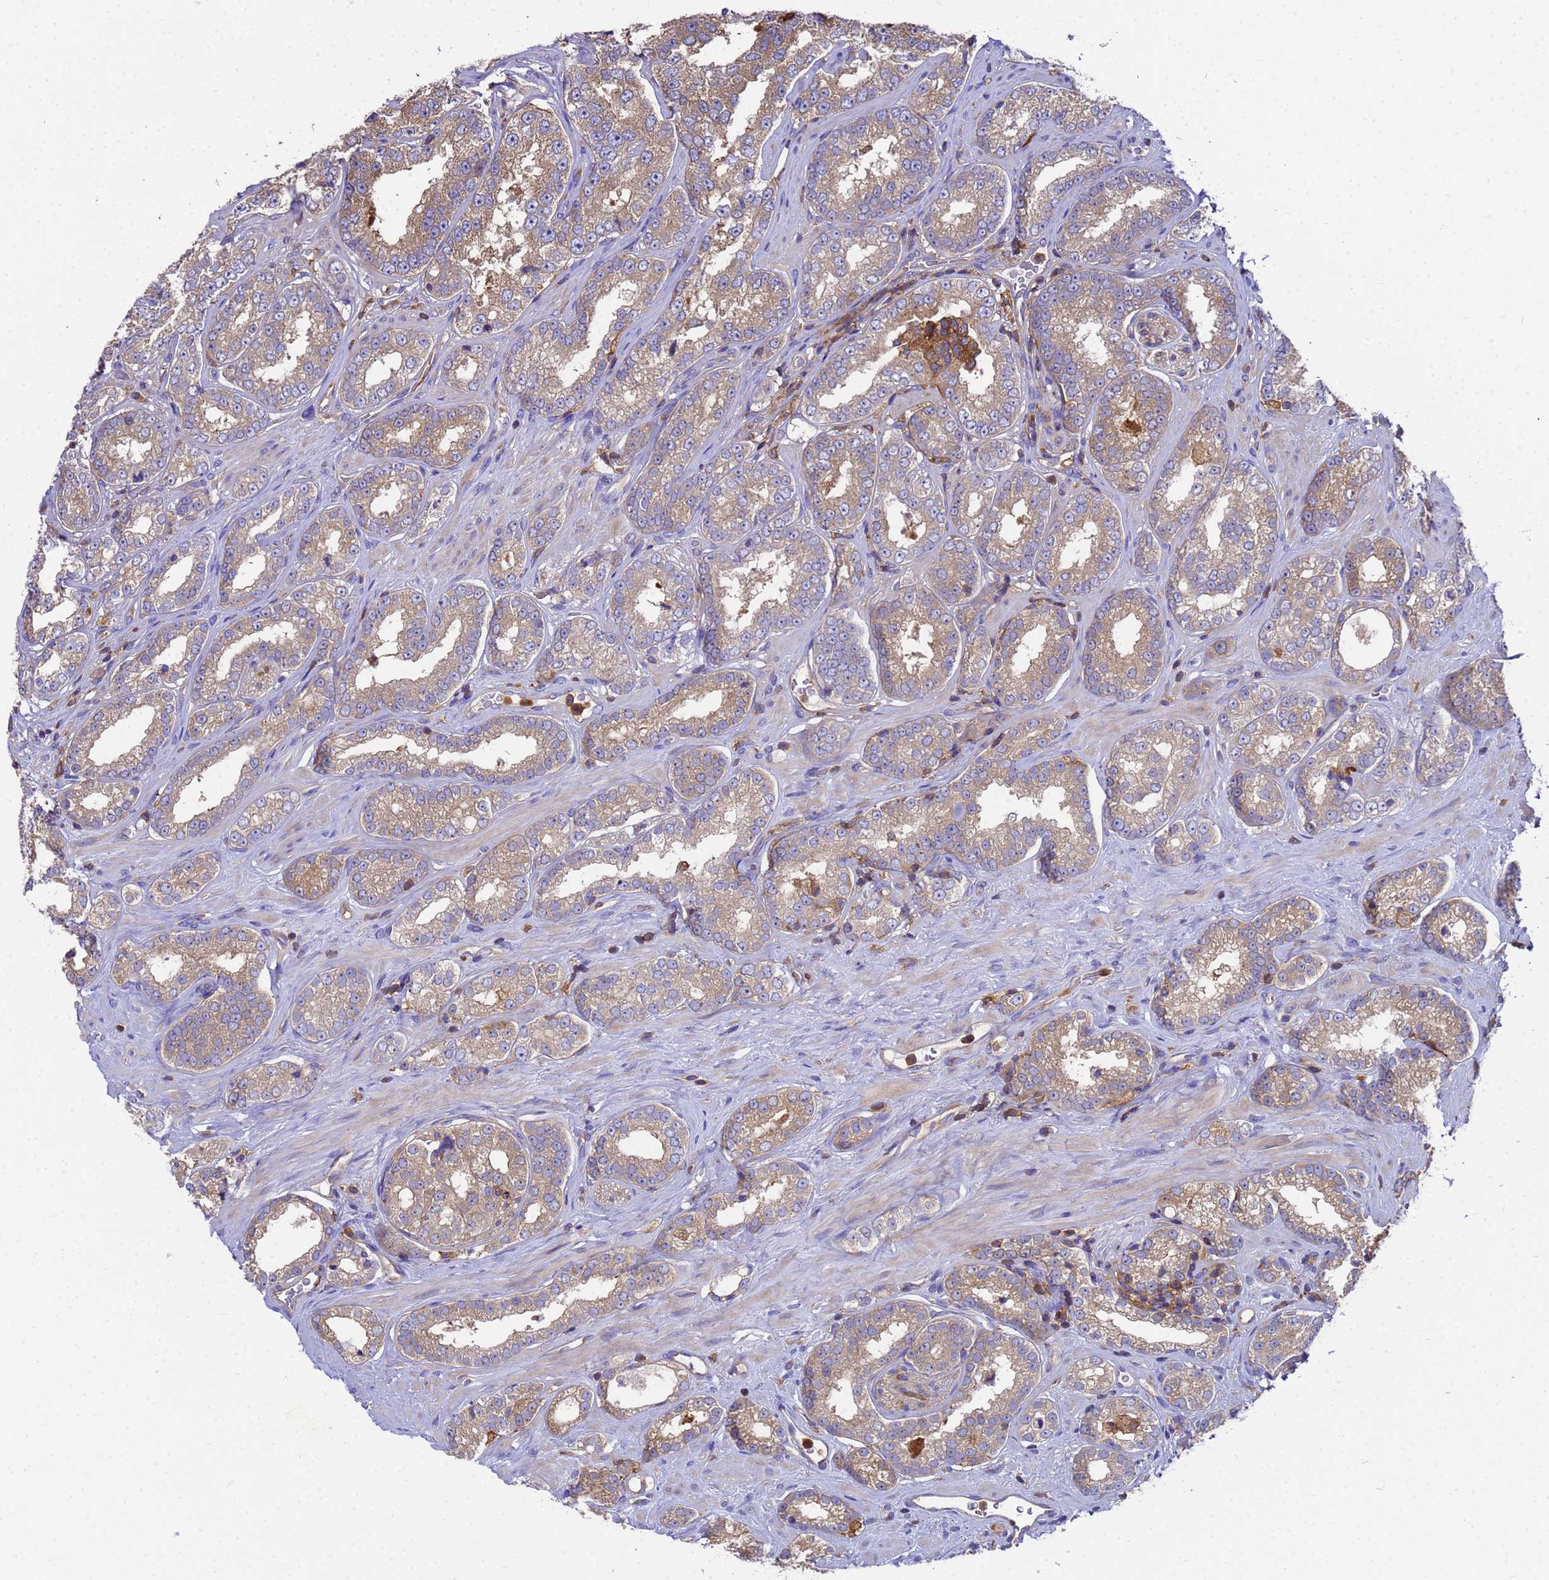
{"staining": {"intensity": "moderate", "quantity": ">75%", "location": "cytoplasmic/membranous"}, "tissue": "prostate cancer", "cell_type": "Tumor cells", "image_type": "cancer", "snomed": [{"axis": "morphology", "description": "Normal tissue, NOS"}, {"axis": "morphology", "description": "Adenocarcinoma, High grade"}, {"axis": "topography", "description": "Prostate"}], "caption": "Immunohistochemistry histopathology image of adenocarcinoma (high-grade) (prostate) stained for a protein (brown), which displays medium levels of moderate cytoplasmic/membranous staining in approximately >75% of tumor cells.", "gene": "ZNF235", "patient": {"sex": "male", "age": 83}}